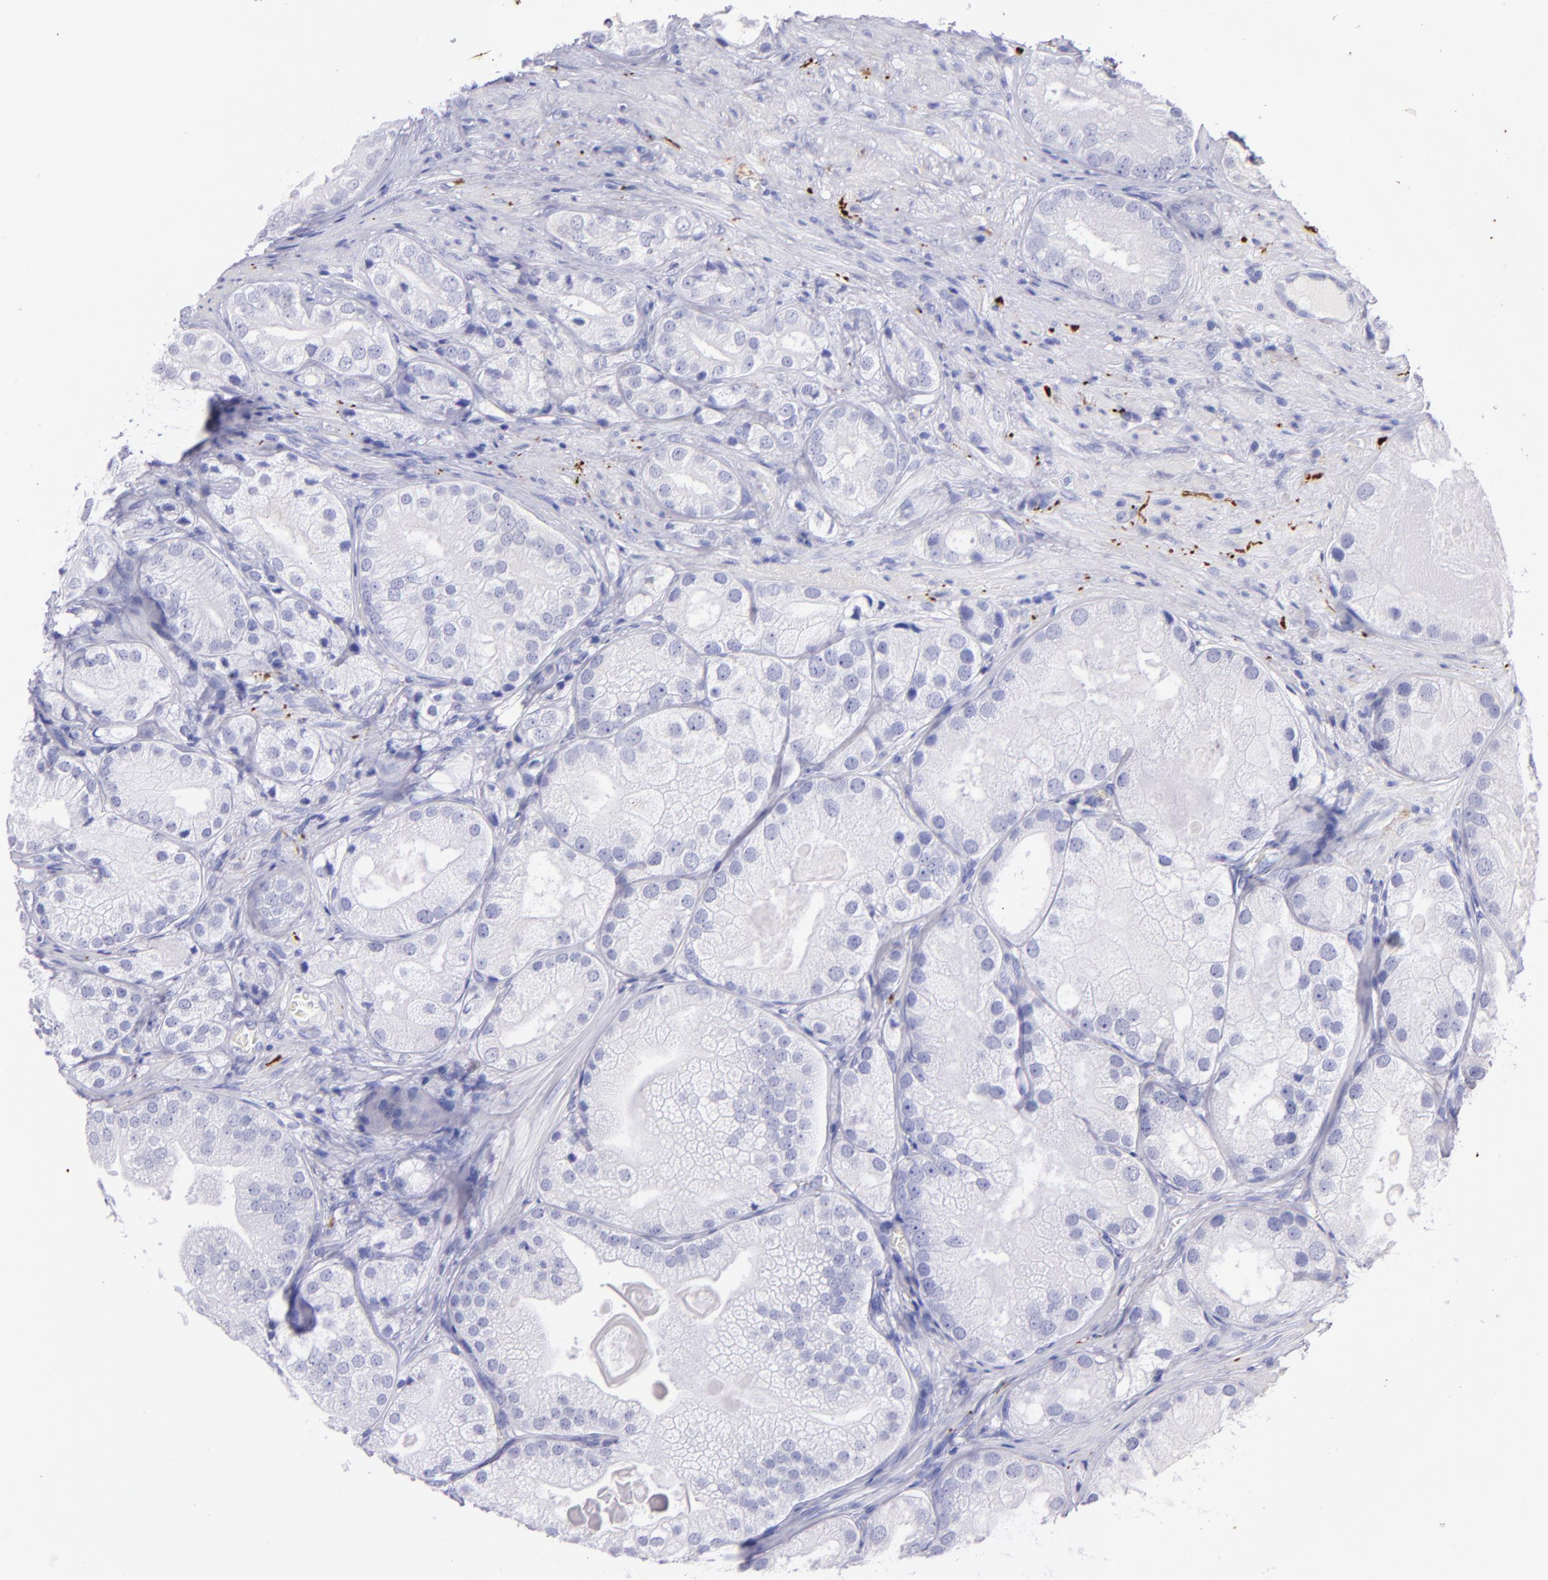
{"staining": {"intensity": "negative", "quantity": "none", "location": "none"}, "tissue": "prostate cancer", "cell_type": "Tumor cells", "image_type": "cancer", "snomed": [{"axis": "morphology", "description": "Adenocarcinoma, Low grade"}, {"axis": "topography", "description": "Prostate"}], "caption": "The IHC photomicrograph has no significant staining in tumor cells of prostate cancer (low-grade adenocarcinoma) tissue. (DAB IHC with hematoxylin counter stain).", "gene": "UCHL1", "patient": {"sex": "male", "age": 69}}